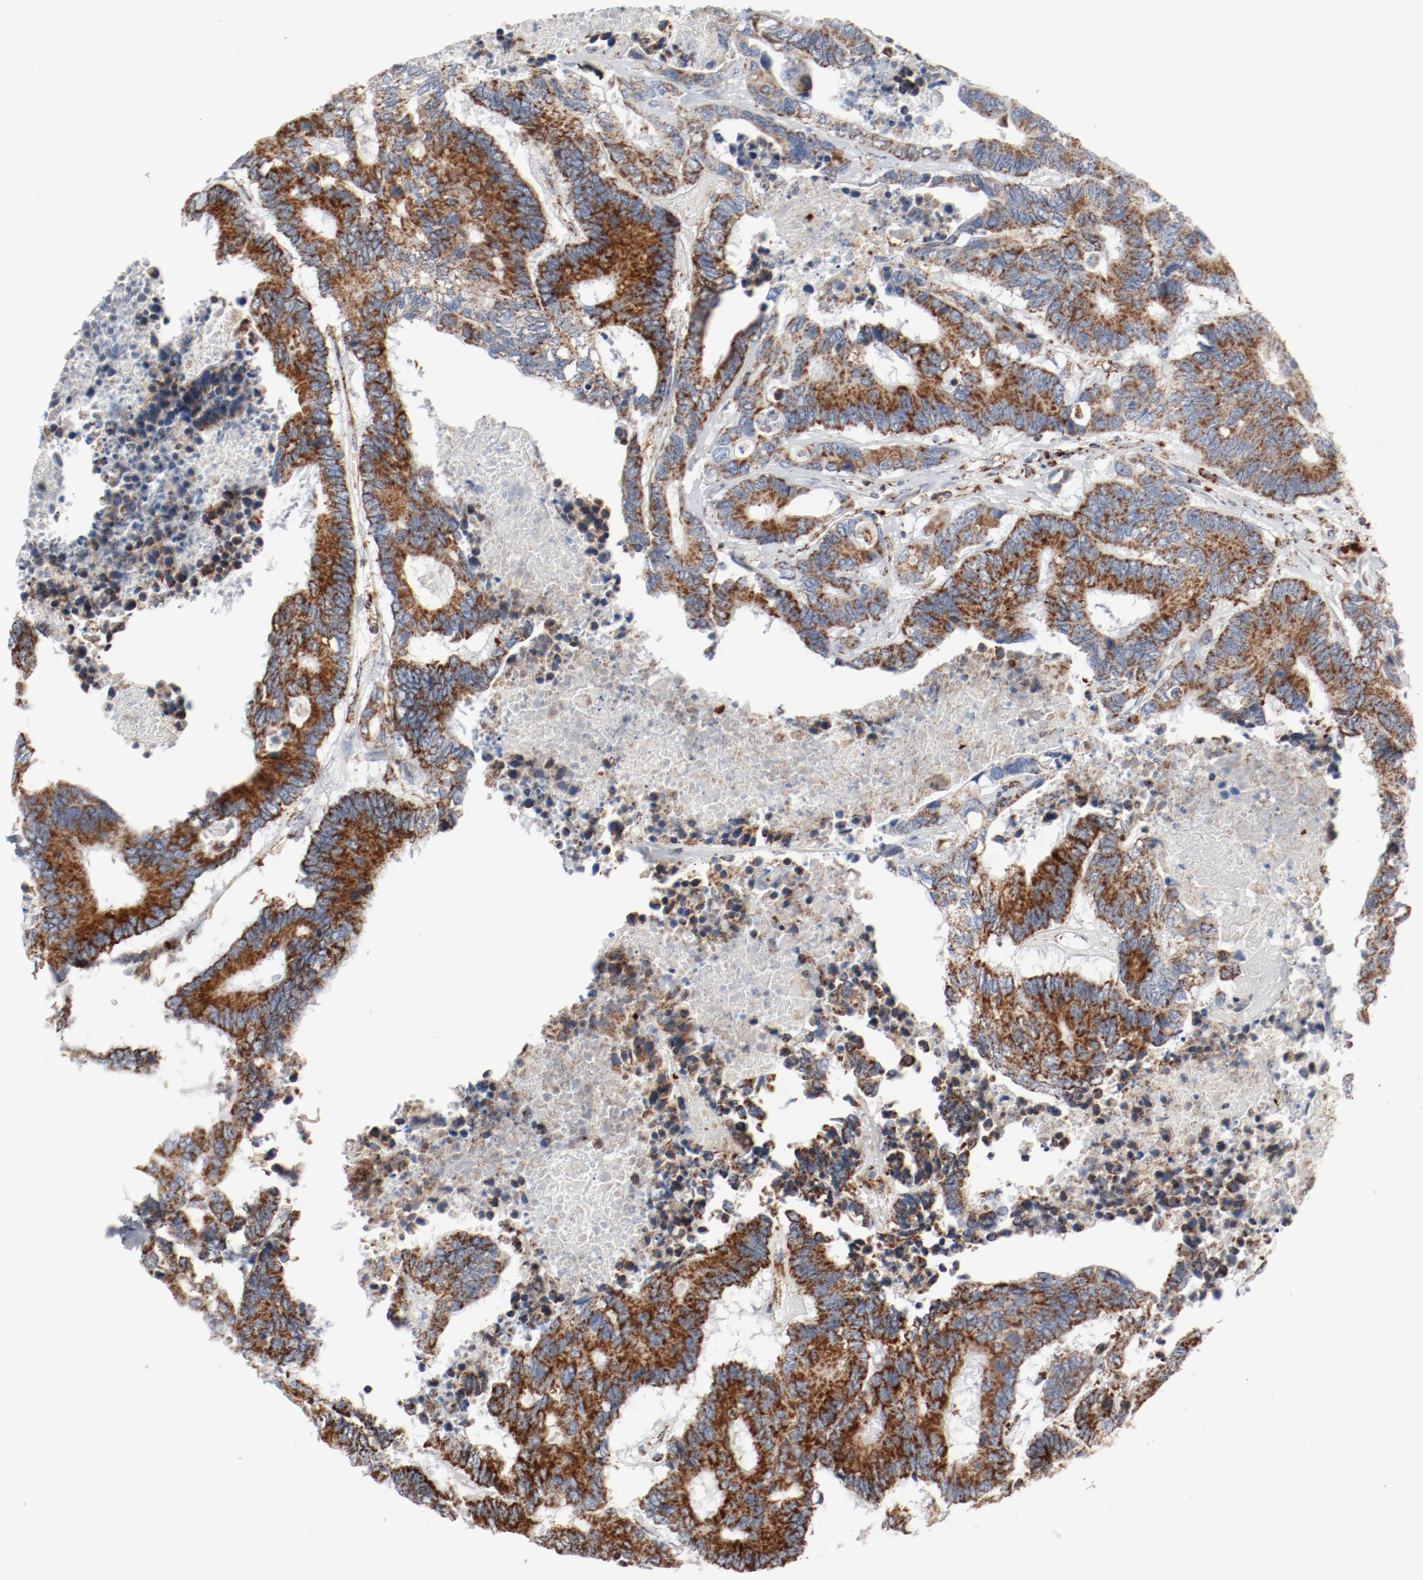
{"staining": {"intensity": "moderate", "quantity": ">75%", "location": "cytoplasmic/membranous"}, "tissue": "colorectal cancer", "cell_type": "Tumor cells", "image_type": "cancer", "snomed": [{"axis": "morphology", "description": "Adenocarcinoma, NOS"}, {"axis": "topography", "description": "Rectum"}], "caption": "DAB (3,3'-diaminobenzidine) immunohistochemical staining of colorectal cancer (adenocarcinoma) exhibits moderate cytoplasmic/membranous protein positivity in about >75% of tumor cells.", "gene": "NDUFB8", "patient": {"sex": "male", "age": 55}}